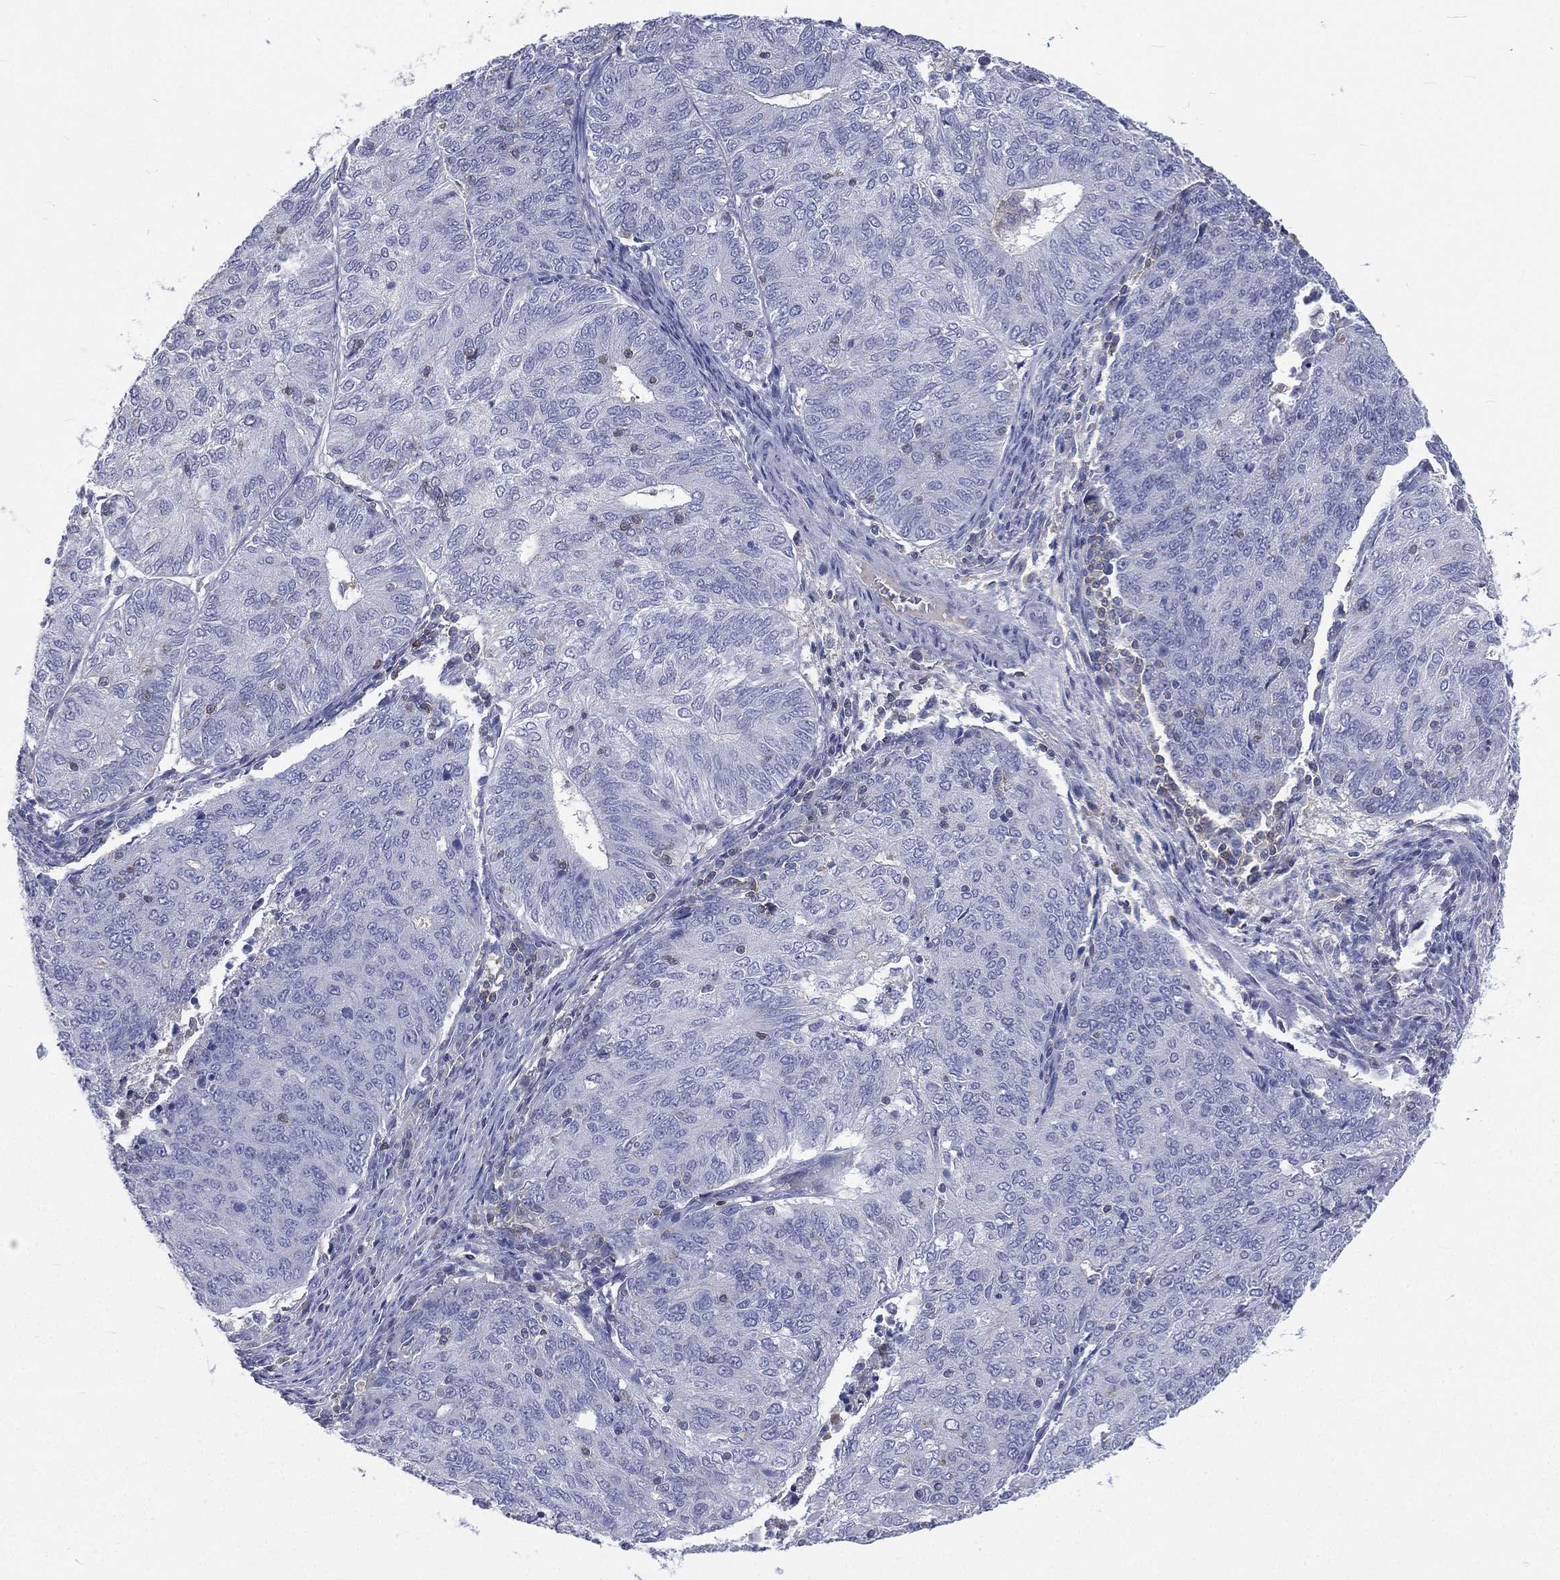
{"staining": {"intensity": "negative", "quantity": "none", "location": "none"}, "tissue": "endometrial cancer", "cell_type": "Tumor cells", "image_type": "cancer", "snomed": [{"axis": "morphology", "description": "Adenocarcinoma, NOS"}, {"axis": "topography", "description": "Endometrium"}], "caption": "This is a micrograph of immunohistochemistry staining of endometrial cancer (adenocarcinoma), which shows no staining in tumor cells.", "gene": "CD3D", "patient": {"sex": "female", "age": 82}}